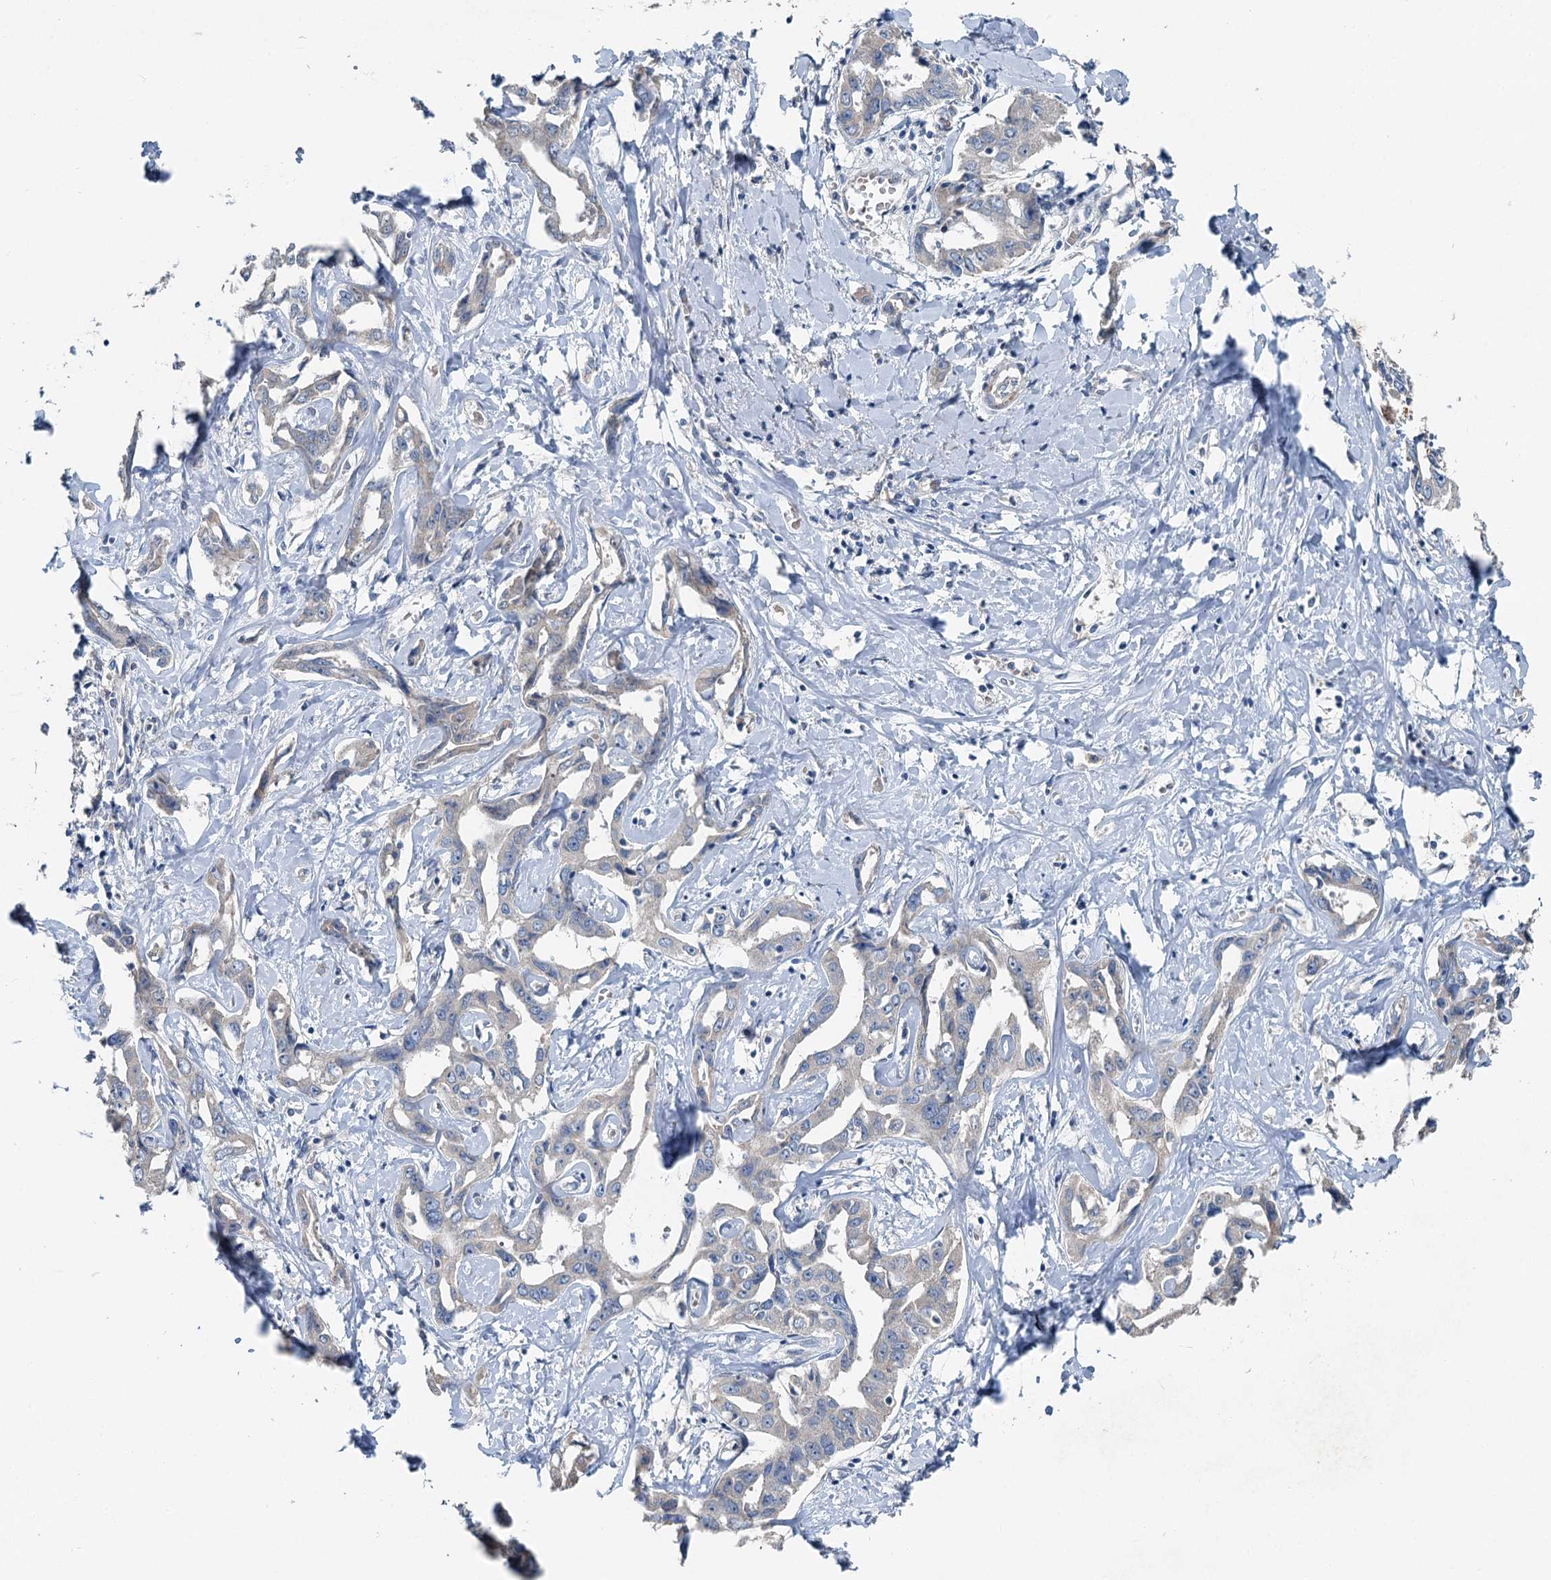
{"staining": {"intensity": "negative", "quantity": "none", "location": "none"}, "tissue": "liver cancer", "cell_type": "Tumor cells", "image_type": "cancer", "snomed": [{"axis": "morphology", "description": "Cholangiocarcinoma"}, {"axis": "topography", "description": "Liver"}], "caption": "Image shows no significant protein positivity in tumor cells of cholangiocarcinoma (liver). (DAB immunohistochemistry with hematoxylin counter stain).", "gene": "C6orf120", "patient": {"sex": "male", "age": 59}}